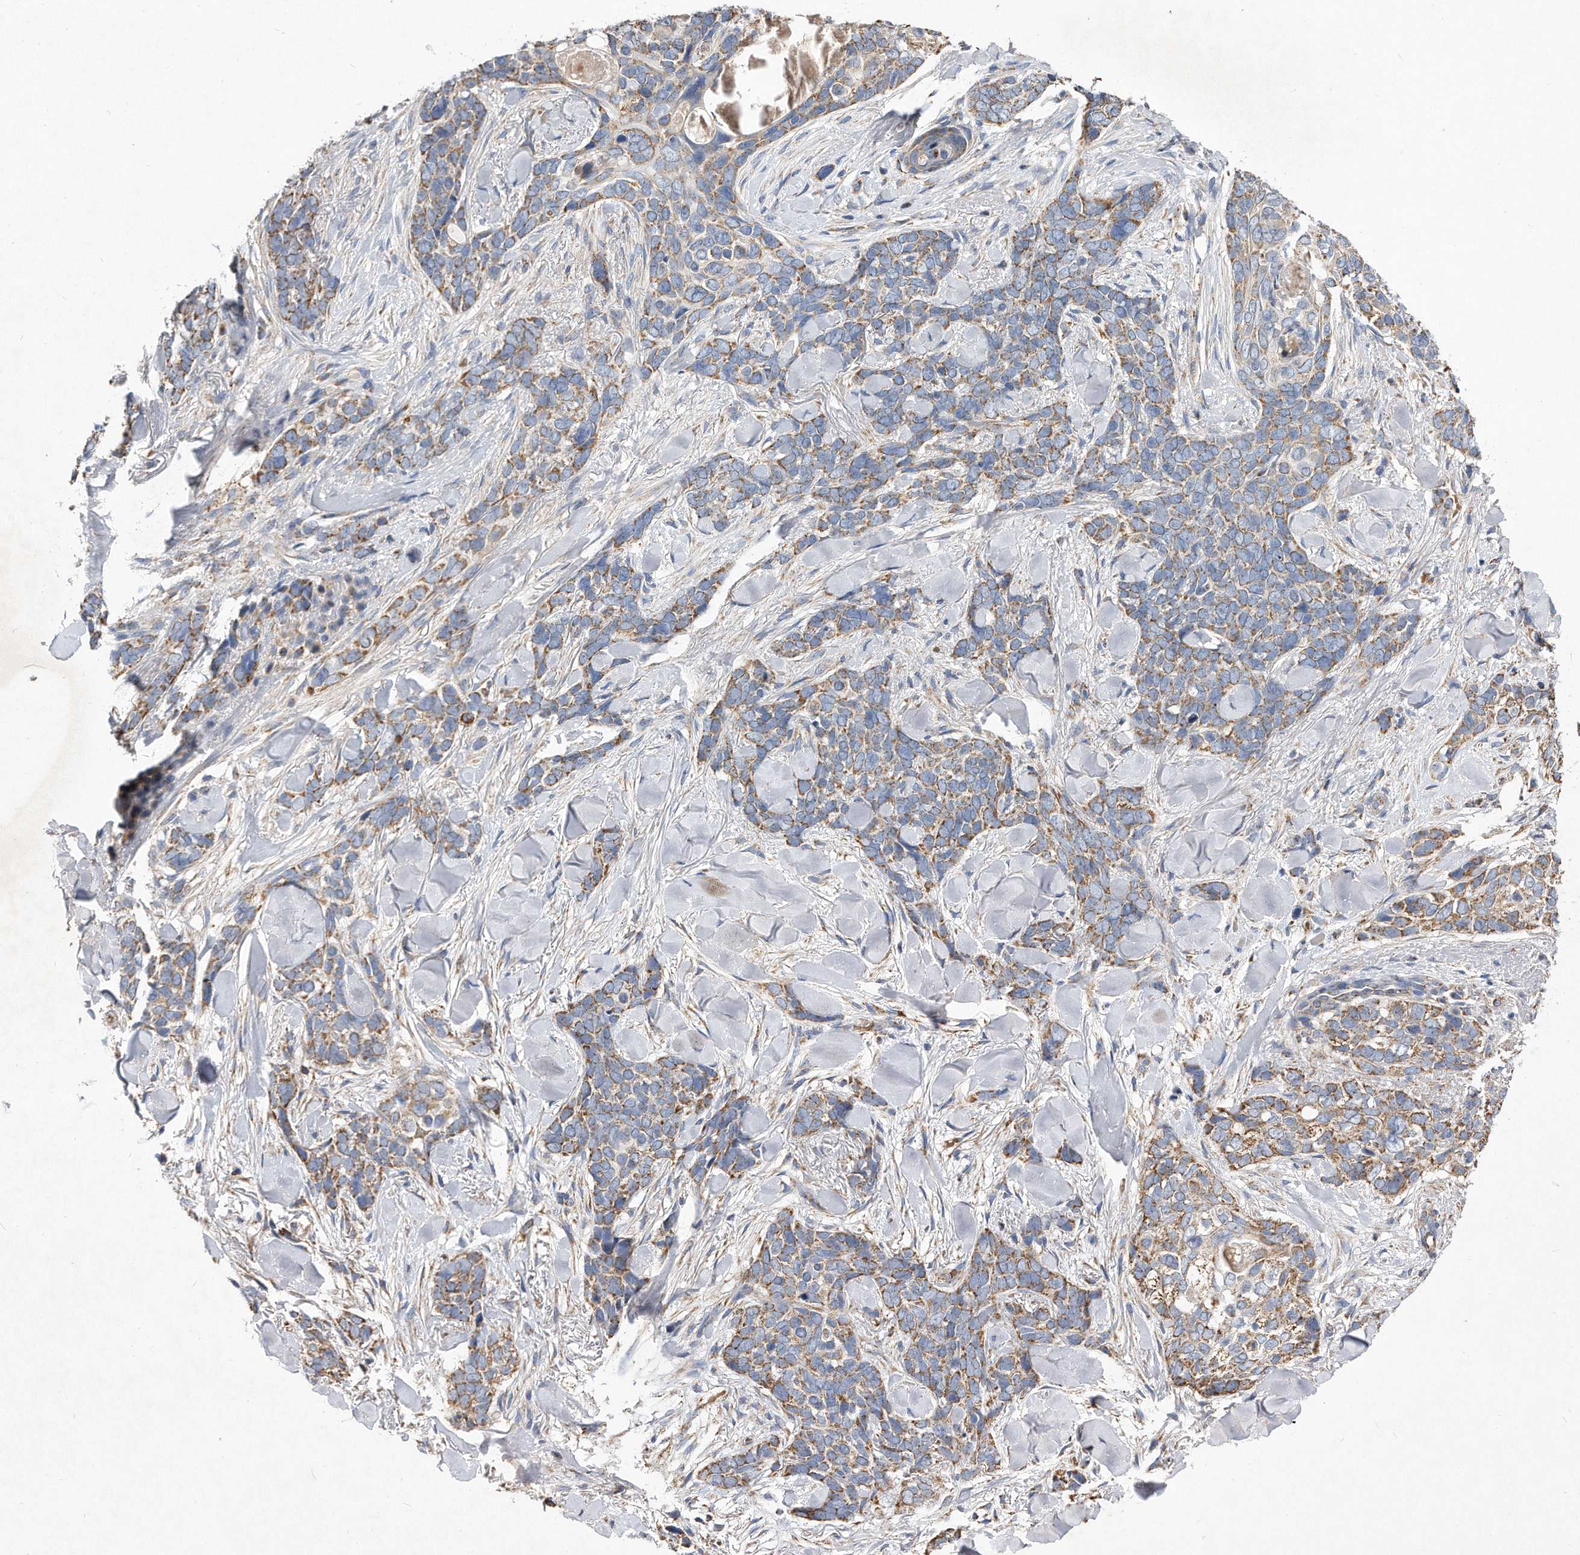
{"staining": {"intensity": "moderate", "quantity": "25%-75%", "location": "cytoplasmic/membranous"}, "tissue": "skin cancer", "cell_type": "Tumor cells", "image_type": "cancer", "snomed": [{"axis": "morphology", "description": "Basal cell carcinoma"}, {"axis": "topography", "description": "Skin"}], "caption": "A micrograph showing moderate cytoplasmic/membranous staining in approximately 25%-75% of tumor cells in basal cell carcinoma (skin), as visualized by brown immunohistochemical staining.", "gene": "PPP5C", "patient": {"sex": "female", "age": 82}}